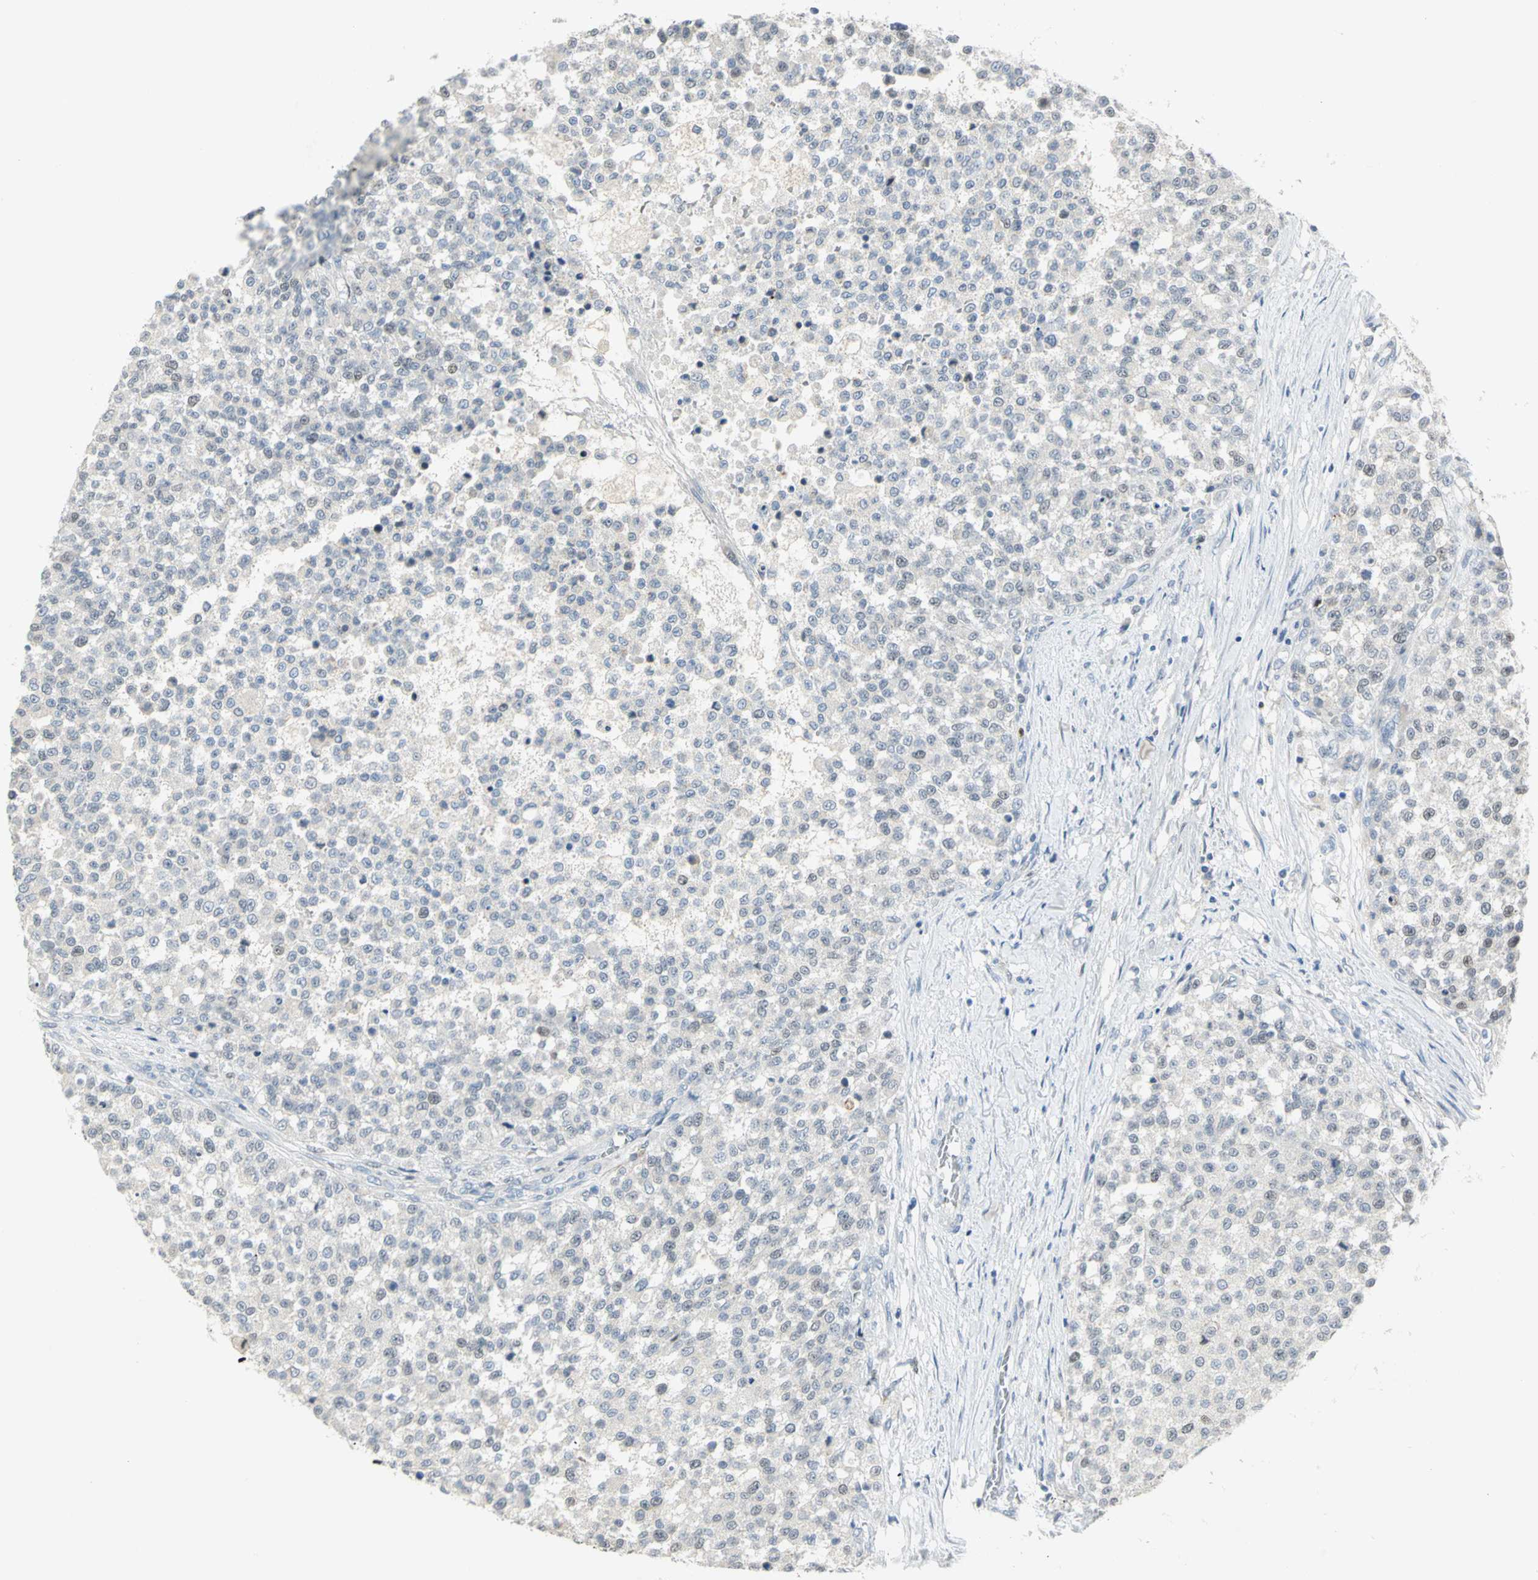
{"staining": {"intensity": "negative", "quantity": "none", "location": "none"}, "tissue": "testis cancer", "cell_type": "Tumor cells", "image_type": "cancer", "snomed": [{"axis": "morphology", "description": "Seminoma, NOS"}, {"axis": "topography", "description": "Testis"}], "caption": "Immunohistochemistry (IHC) of human testis cancer (seminoma) exhibits no positivity in tumor cells.", "gene": "BCL6", "patient": {"sex": "male", "age": 59}}